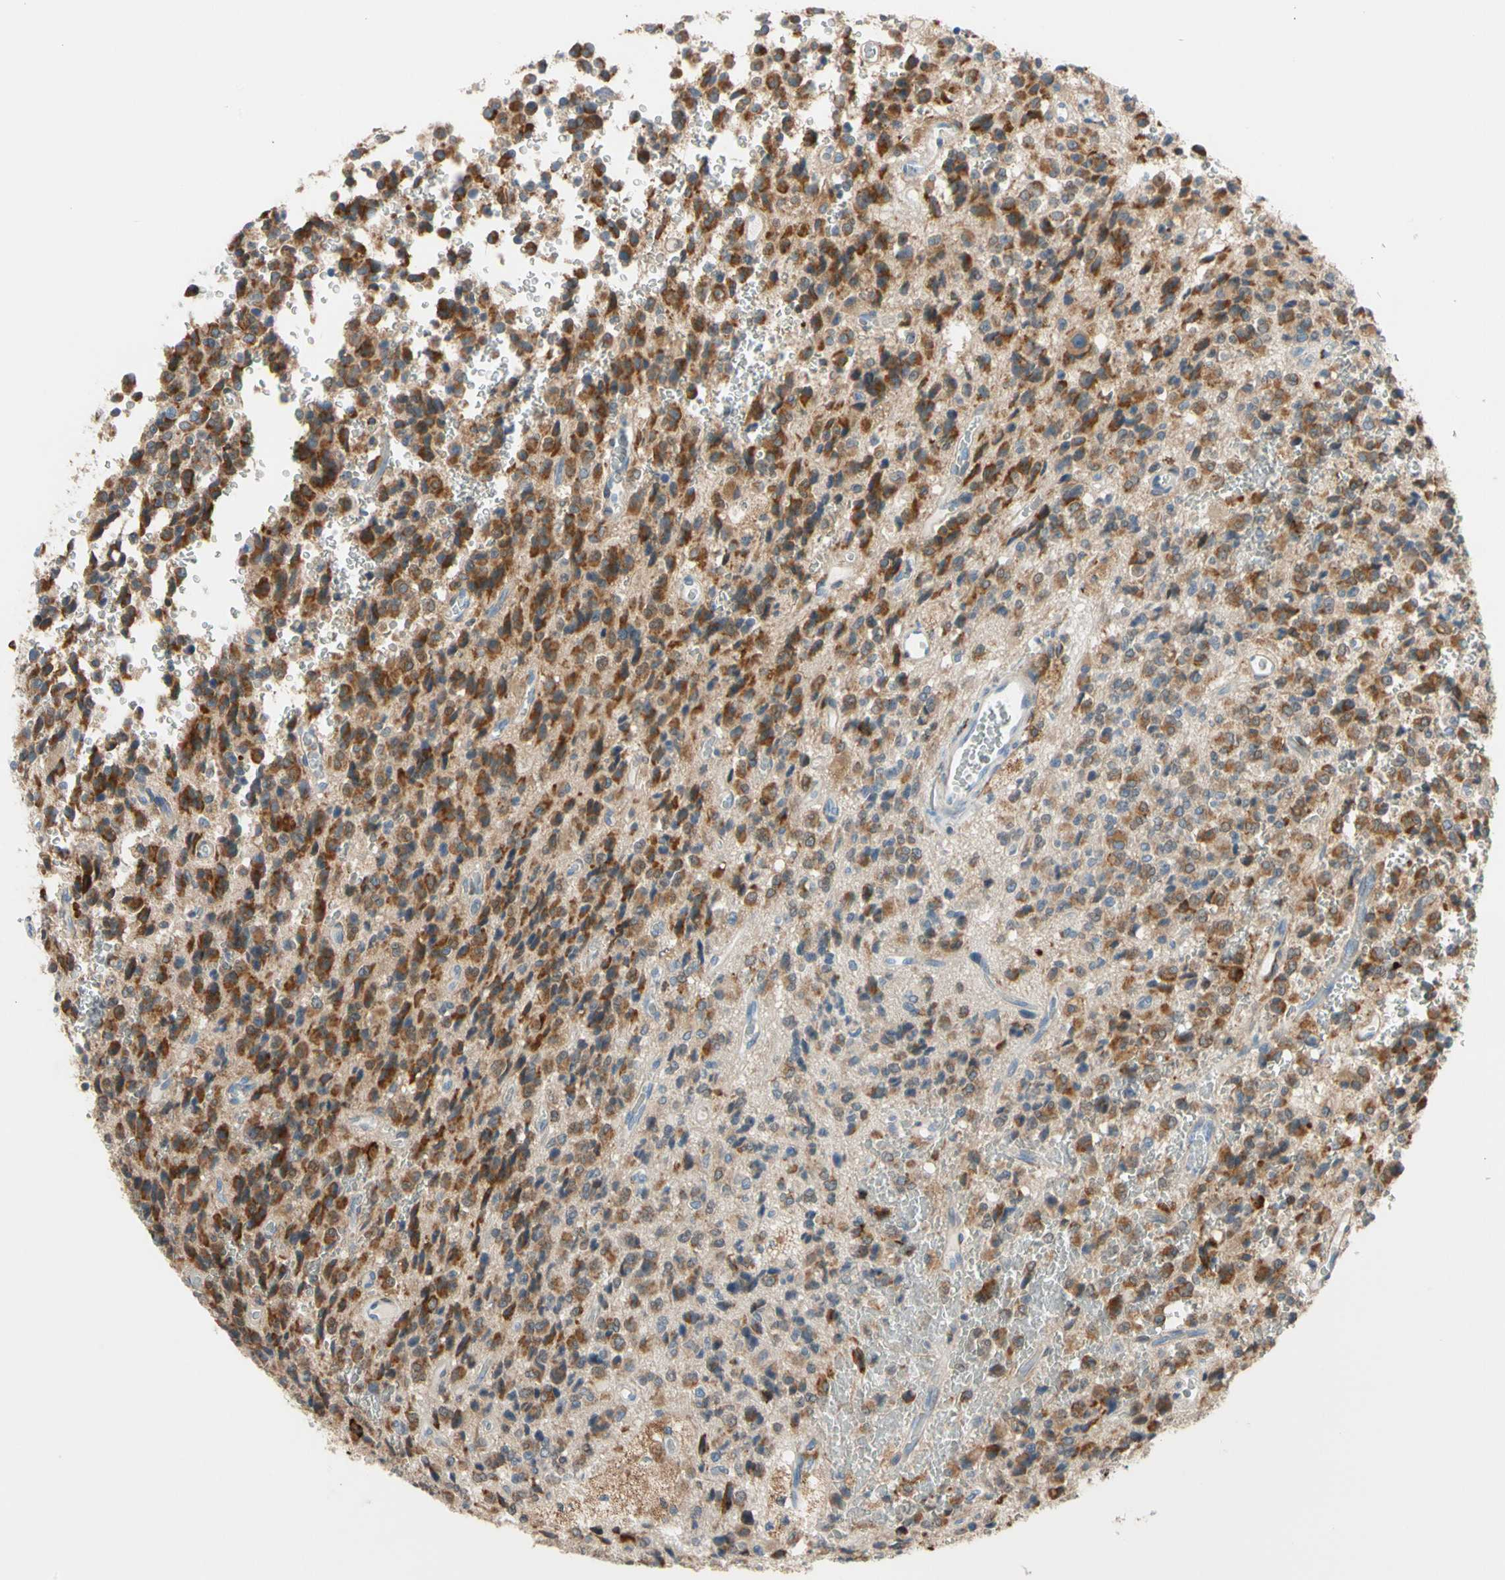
{"staining": {"intensity": "strong", "quantity": ">75%", "location": "cytoplasmic/membranous"}, "tissue": "glioma", "cell_type": "Tumor cells", "image_type": "cancer", "snomed": [{"axis": "morphology", "description": "Glioma, malignant, High grade"}, {"axis": "topography", "description": "pancreas cauda"}], "caption": "Strong cytoplasmic/membranous expression for a protein is seen in approximately >75% of tumor cells of malignant glioma (high-grade) using immunohistochemistry (IHC).", "gene": "LRPAP1", "patient": {"sex": "male", "age": 60}}